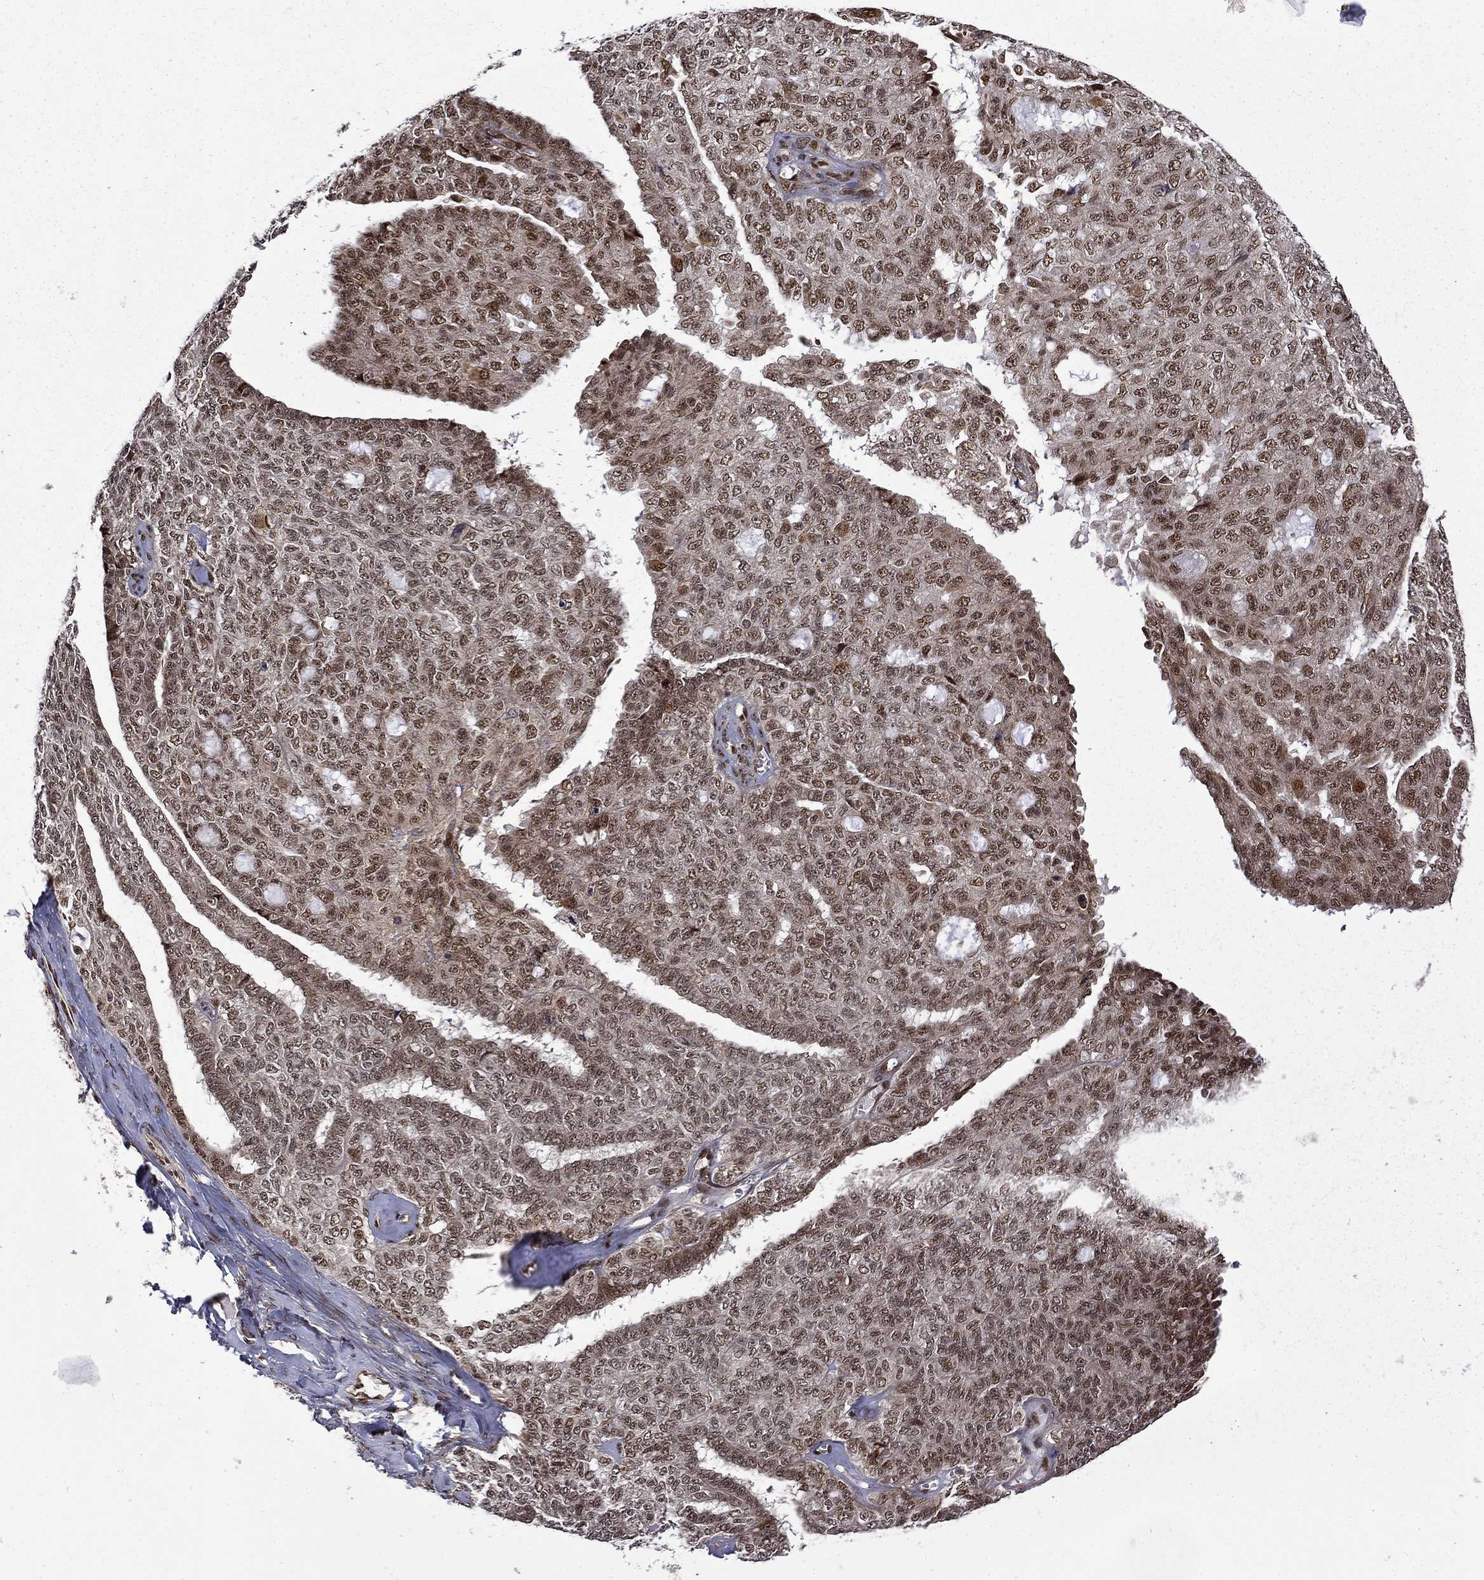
{"staining": {"intensity": "moderate", "quantity": "<25%", "location": "cytoplasmic/membranous,nuclear"}, "tissue": "ovarian cancer", "cell_type": "Tumor cells", "image_type": "cancer", "snomed": [{"axis": "morphology", "description": "Cystadenocarcinoma, serous, NOS"}, {"axis": "topography", "description": "Ovary"}], "caption": "Human serous cystadenocarcinoma (ovarian) stained with a protein marker shows moderate staining in tumor cells.", "gene": "KPNA3", "patient": {"sex": "female", "age": 71}}